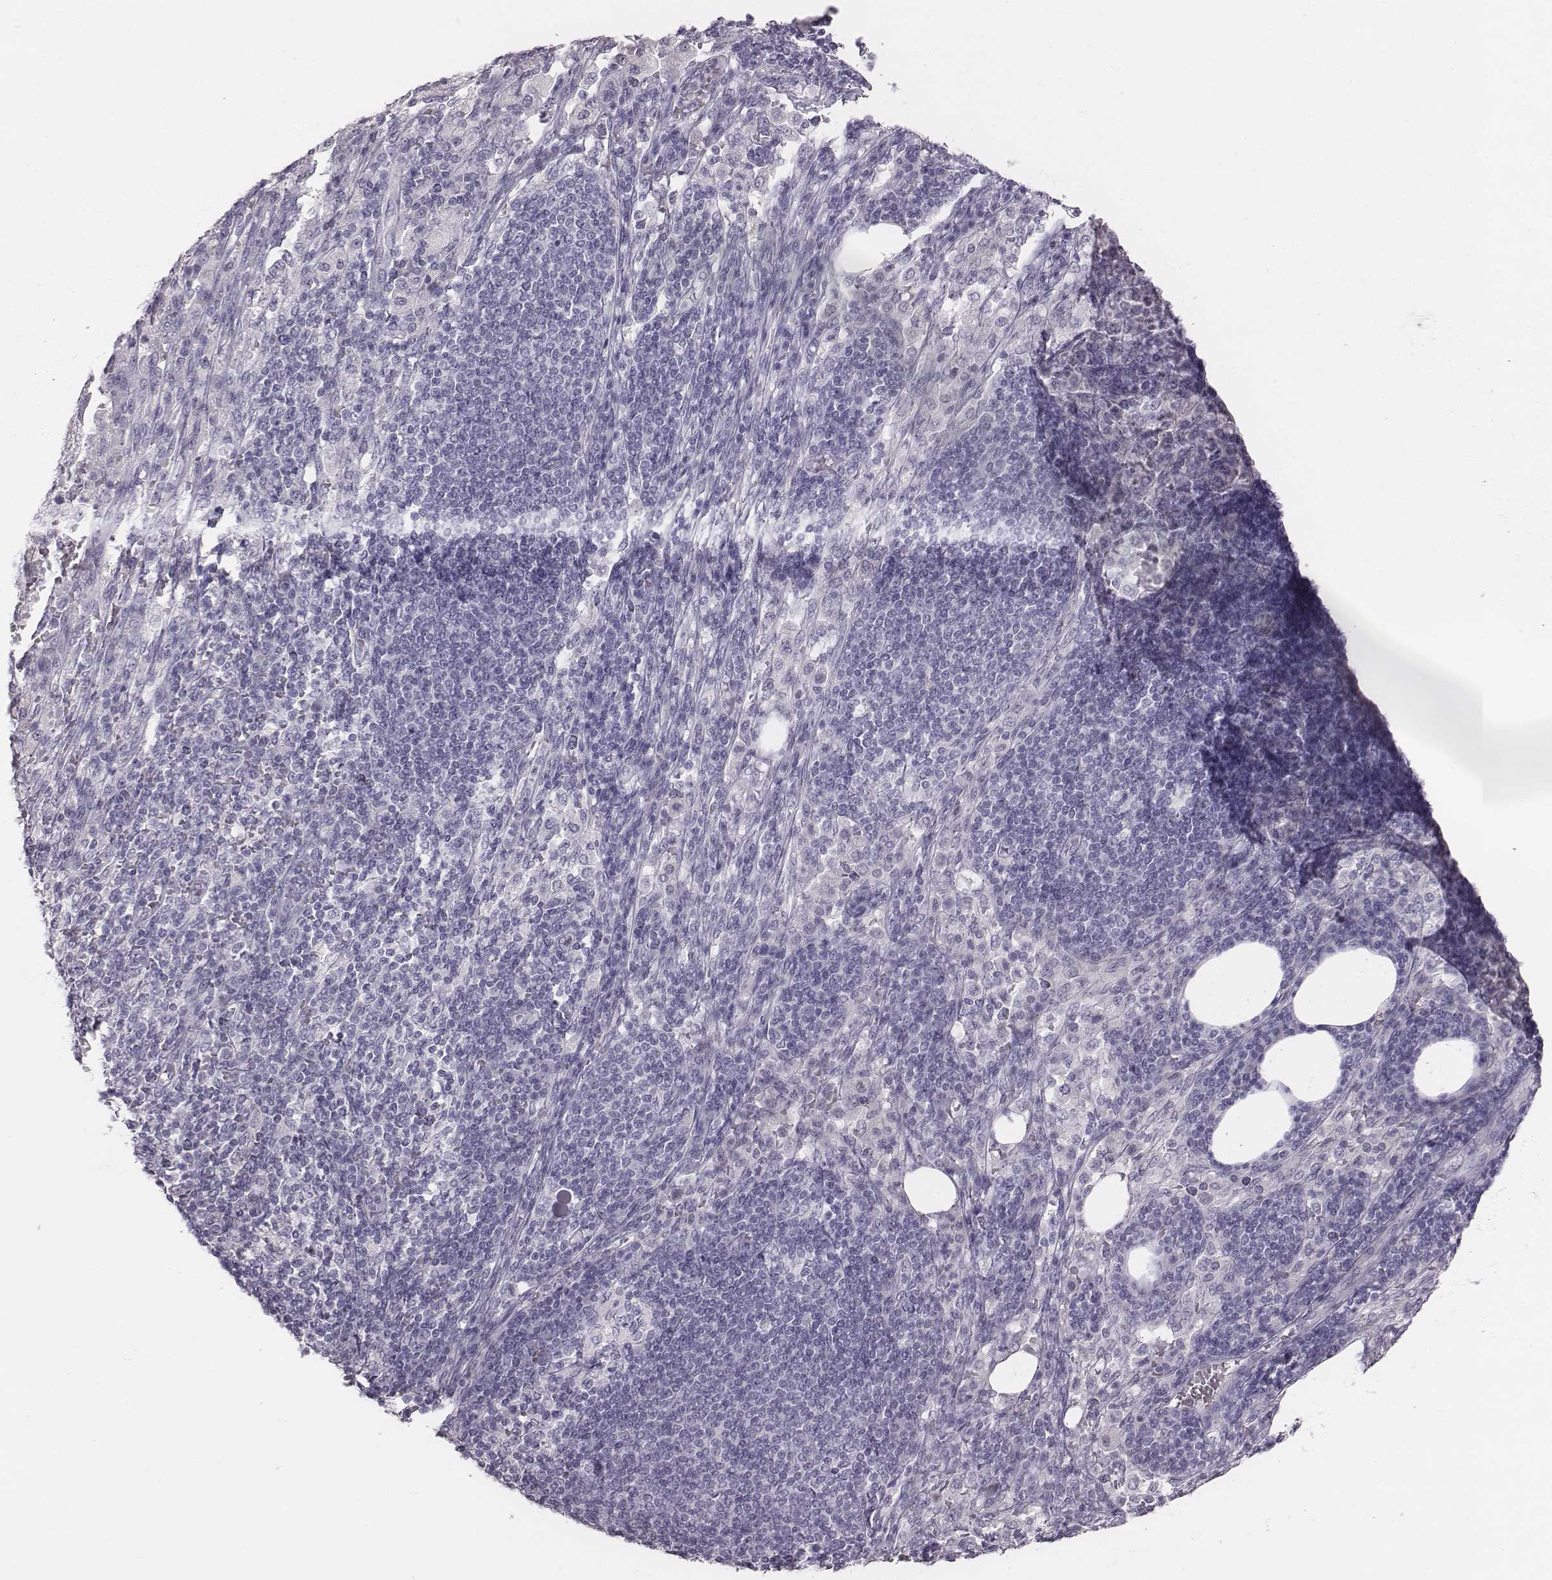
{"staining": {"intensity": "negative", "quantity": "none", "location": "none"}, "tissue": "pancreatic cancer", "cell_type": "Tumor cells", "image_type": "cancer", "snomed": [{"axis": "morphology", "description": "Adenocarcinoma, NOS"}, {"axis": "topography", "description": "Pancreas"}], "caption": "The micrograph exhibits no significant expression in tumor cells of adenocarcinoma (pancreatic).", "gene": "C6orf58", "patient": {"sex": "female", "age": 61}}